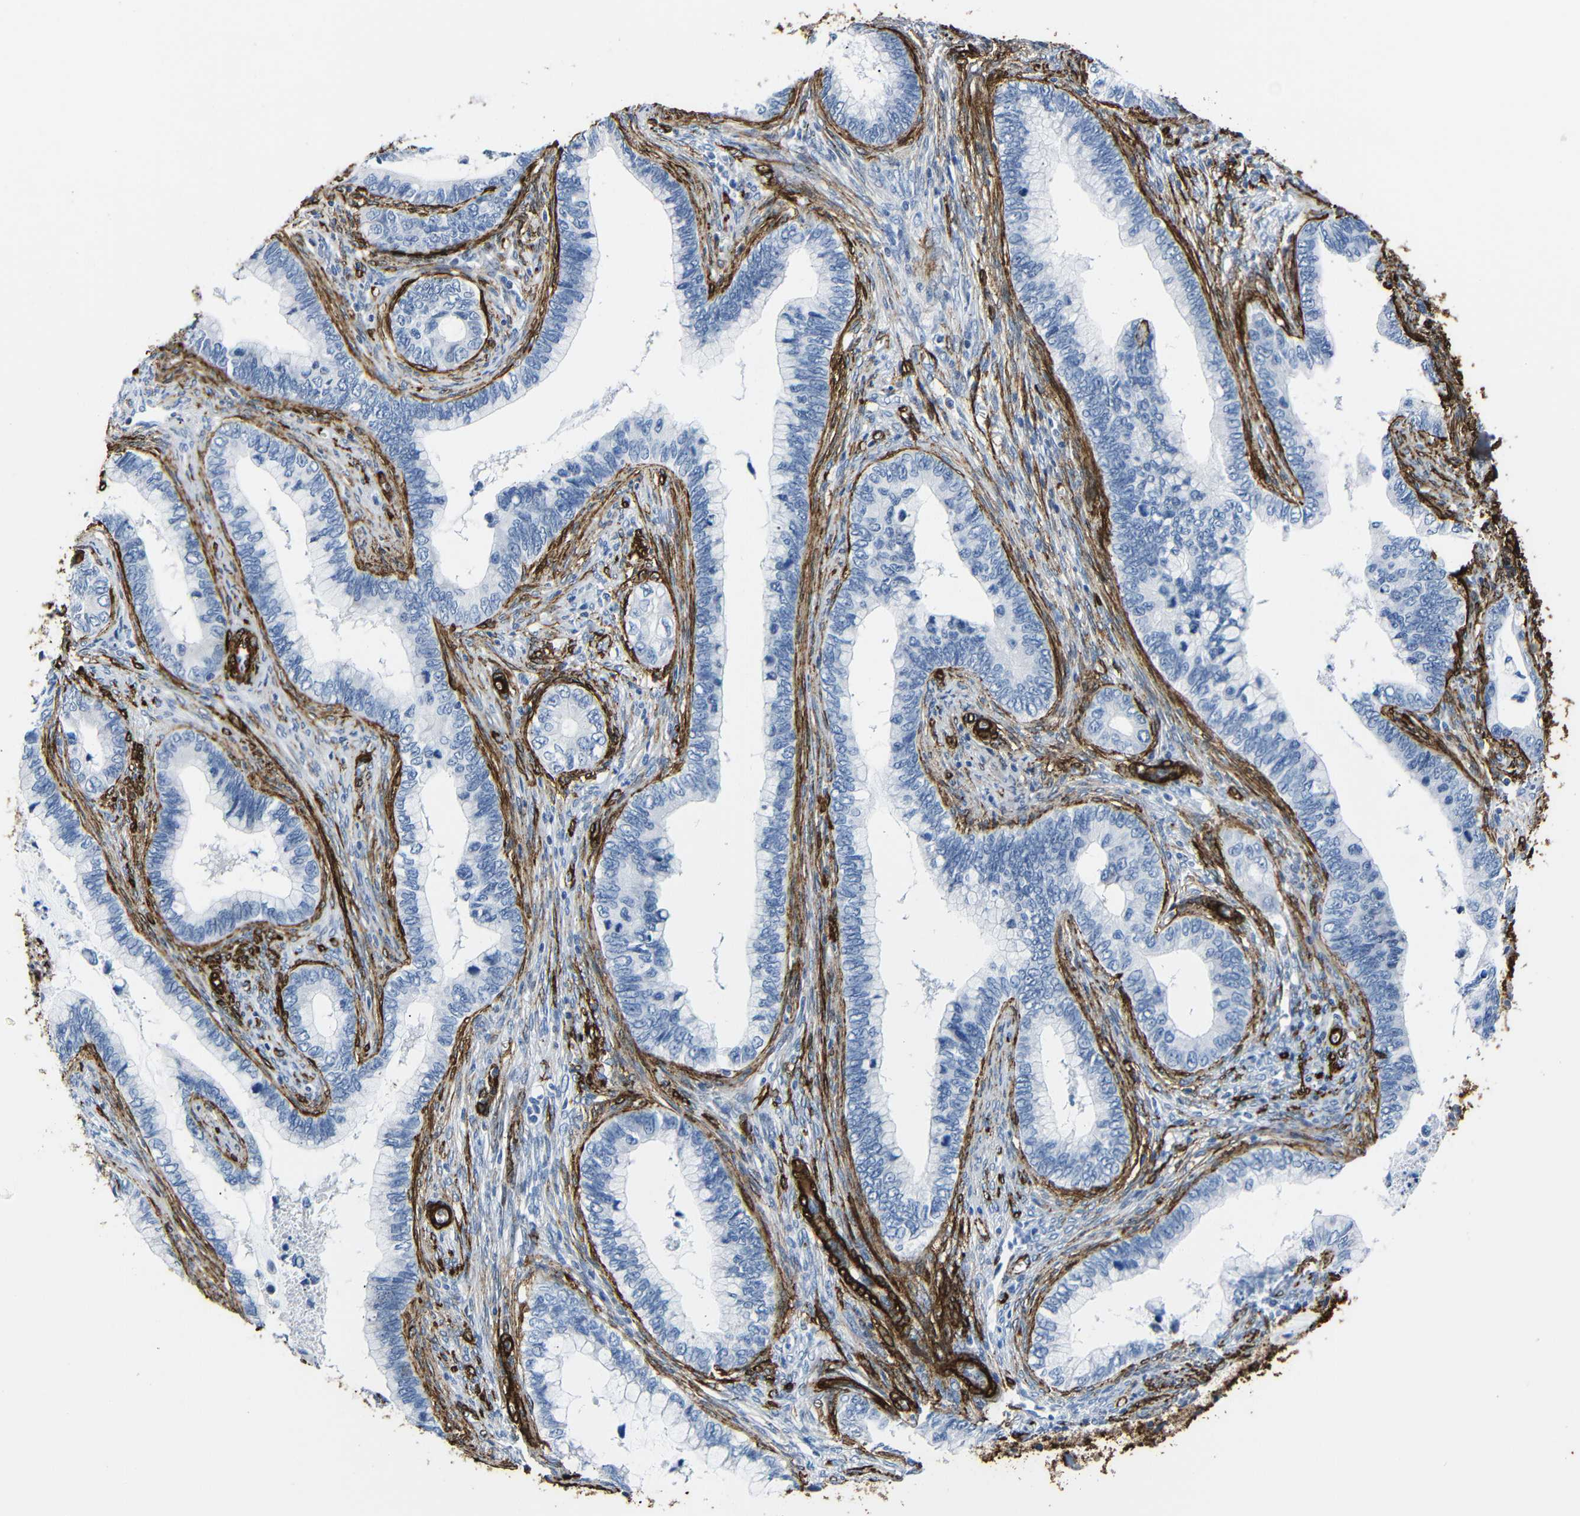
{"staining": {"intensity": "negative", "quantity": "none", "location": "none"}, "tissue": "cervical cancer", "cell_type": "Tumor cells", "image_type": "cancer", "snomed": [{"axis": "morphology", "description": "Adenocarcinoma, NOS"}, {"axis": "topography", "description": "Cervix"}], "caption": "High magnification brightfield microscopy of cervical adenocarcinoma stained with DAB (brown) and counterstained with hematoxylin (blue): tumor cells show no significant staining.", "gene": "ACTA2", "patient": {"sex": "female", "age": 44}}